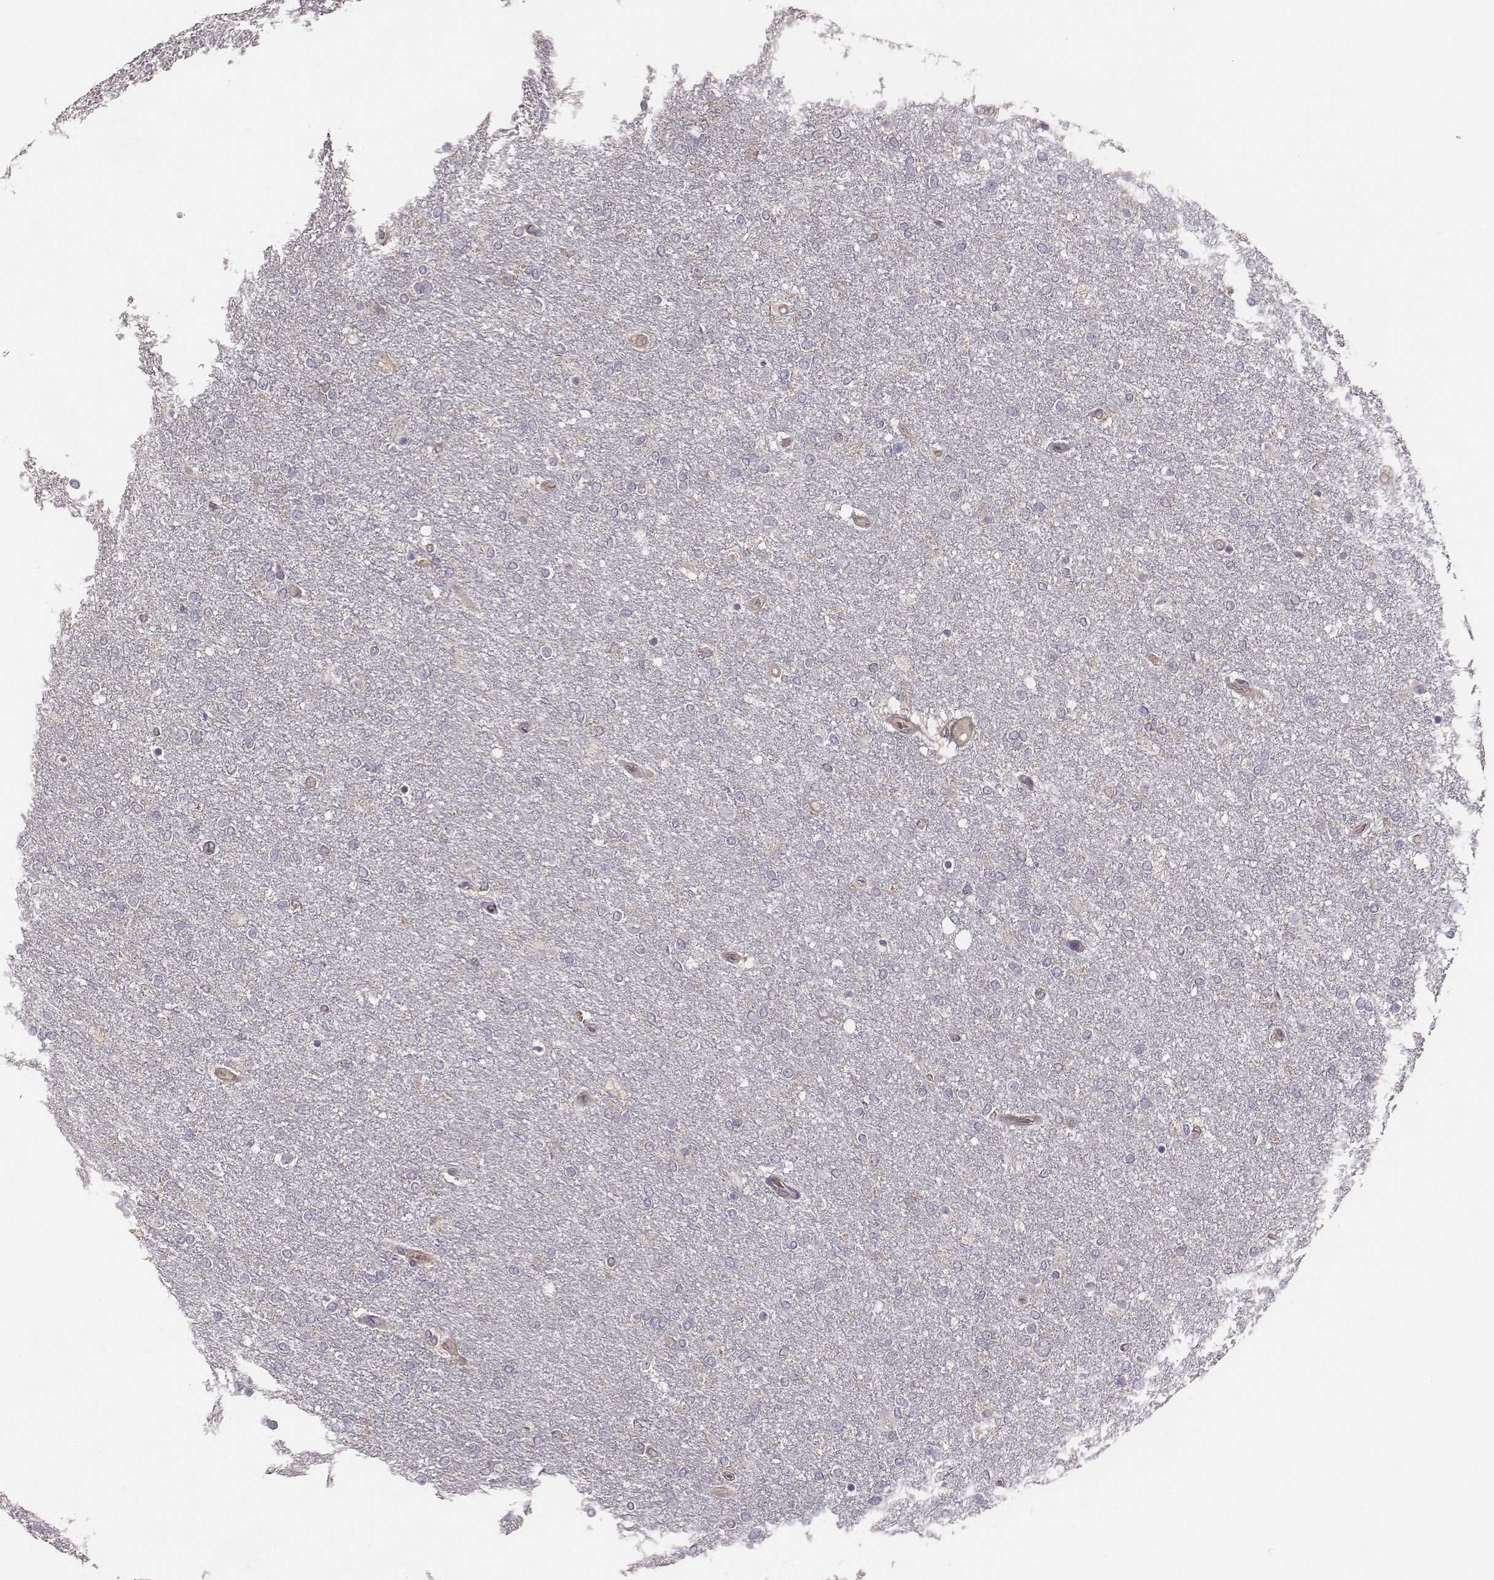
{"staining": {"intensity": "negative", "quantity": "none", "location": "none"}, "tissue": "glioma", "cell_type": "Tumor cells", "image_type": "cancer", "snomed": [{"axis": "morphology", "description": "Glioma, malignant, High grade"}, {"axis": "topography", "description": "Brain"}], "caption": "This is an immunohistochemistry photomicrograph of human malignant high-grade glioma. There is no staining in tumor cells.", "gene": "CAD", "patient": {"sex": "female", "age": 61}}